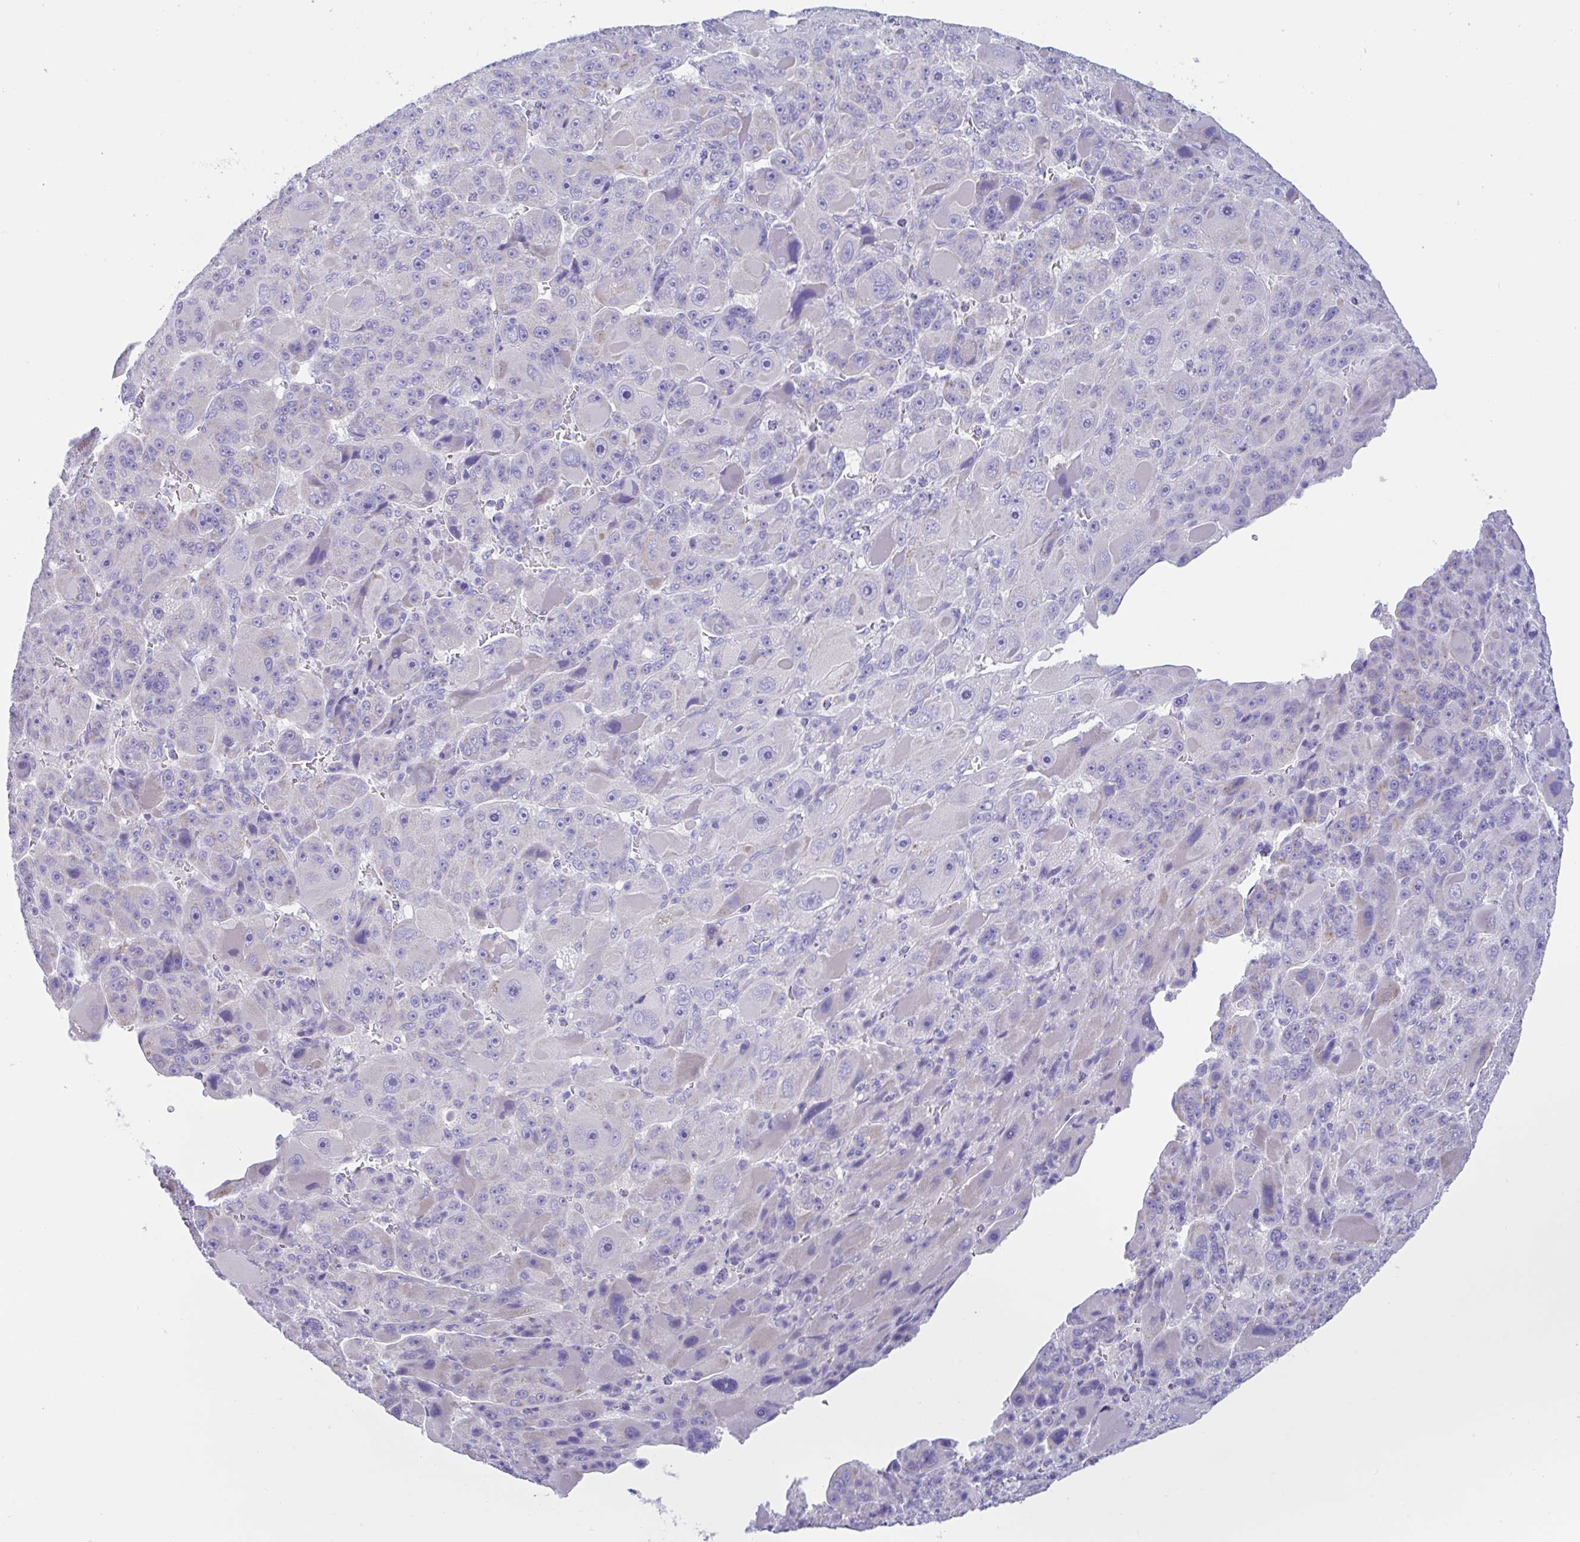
{"staining": {"intensity": "negative", "quantity": "none", "location": "none"}, "tissue": "liver cancer", "cell_type": "Tumor cells", "image_type": "cancer", "snomed": [{"axis": "morphology", "description": "Carcinoma, Hepatocellular, NOS"}, {"axis": "topography", "description": "Liver"}], "caption": "Hepatocellular carcinoma (liver) was stained to show a protein in brown. There is no significant positivity in tumor cells.", "gene": "OR6N2", "patient": {"sex": "male", "age": 76}}